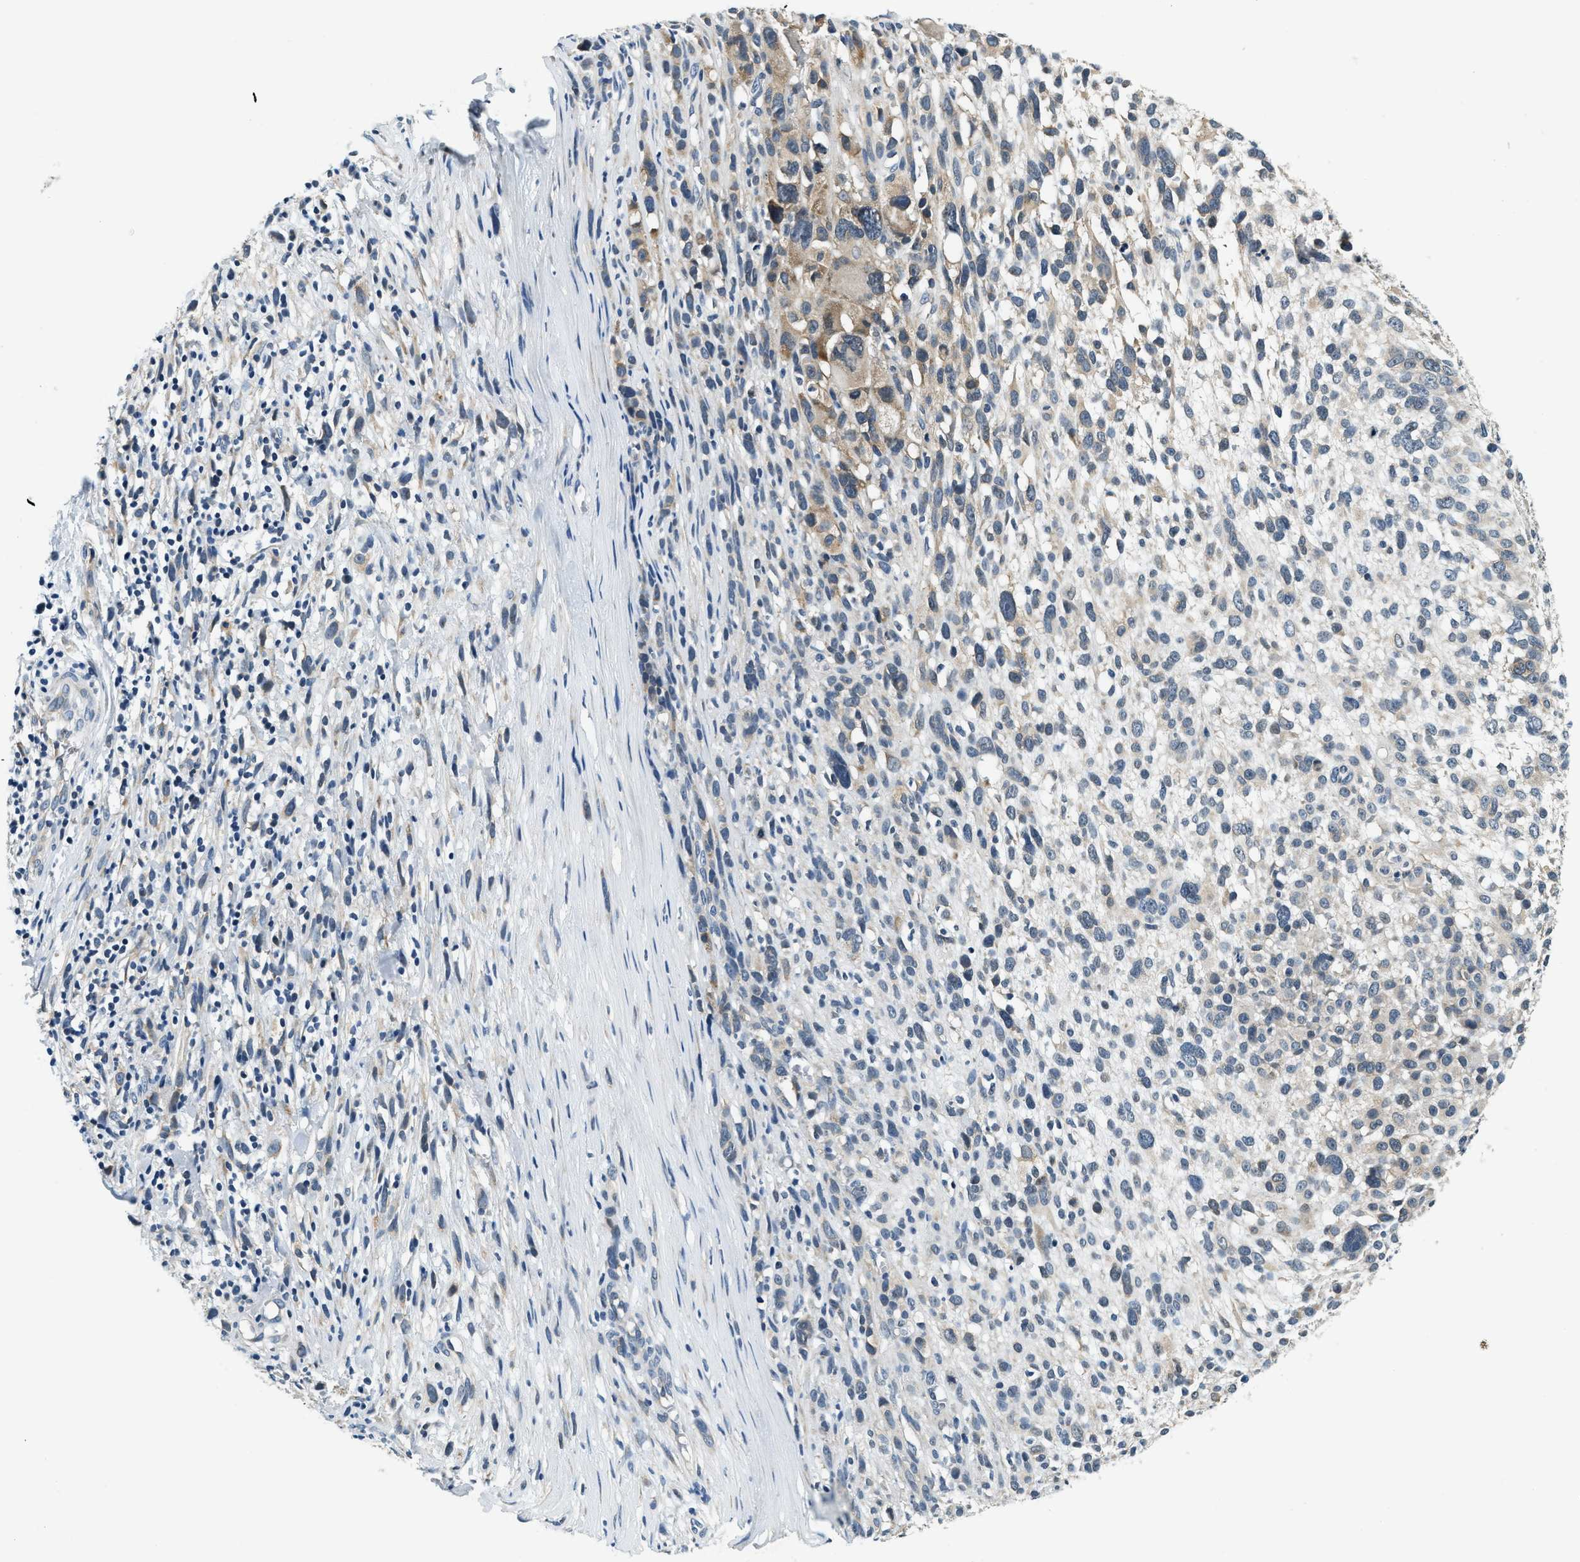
{"staining": {"intensity": "negative", "quantity": "none", "location": "none"}, "tissue": "melanoma", "cell_type": "Tumor cells", "image_type": "cancer", "snomed": [{"axis": "morphology", "description": "Malignant melanoma, NOS"}, {"axis": "topography", "description": "Skin"}], "caption": "An IHC image of malignant melanoma is shown. There is no staining in tumor cells of malignant melanoma. (DAB (3,3'-diaminobenzidine) immunohistochemistry (IHC), high magnification).", "gene": "YAE1", "patient": {"sex": "female", "age": 55}}